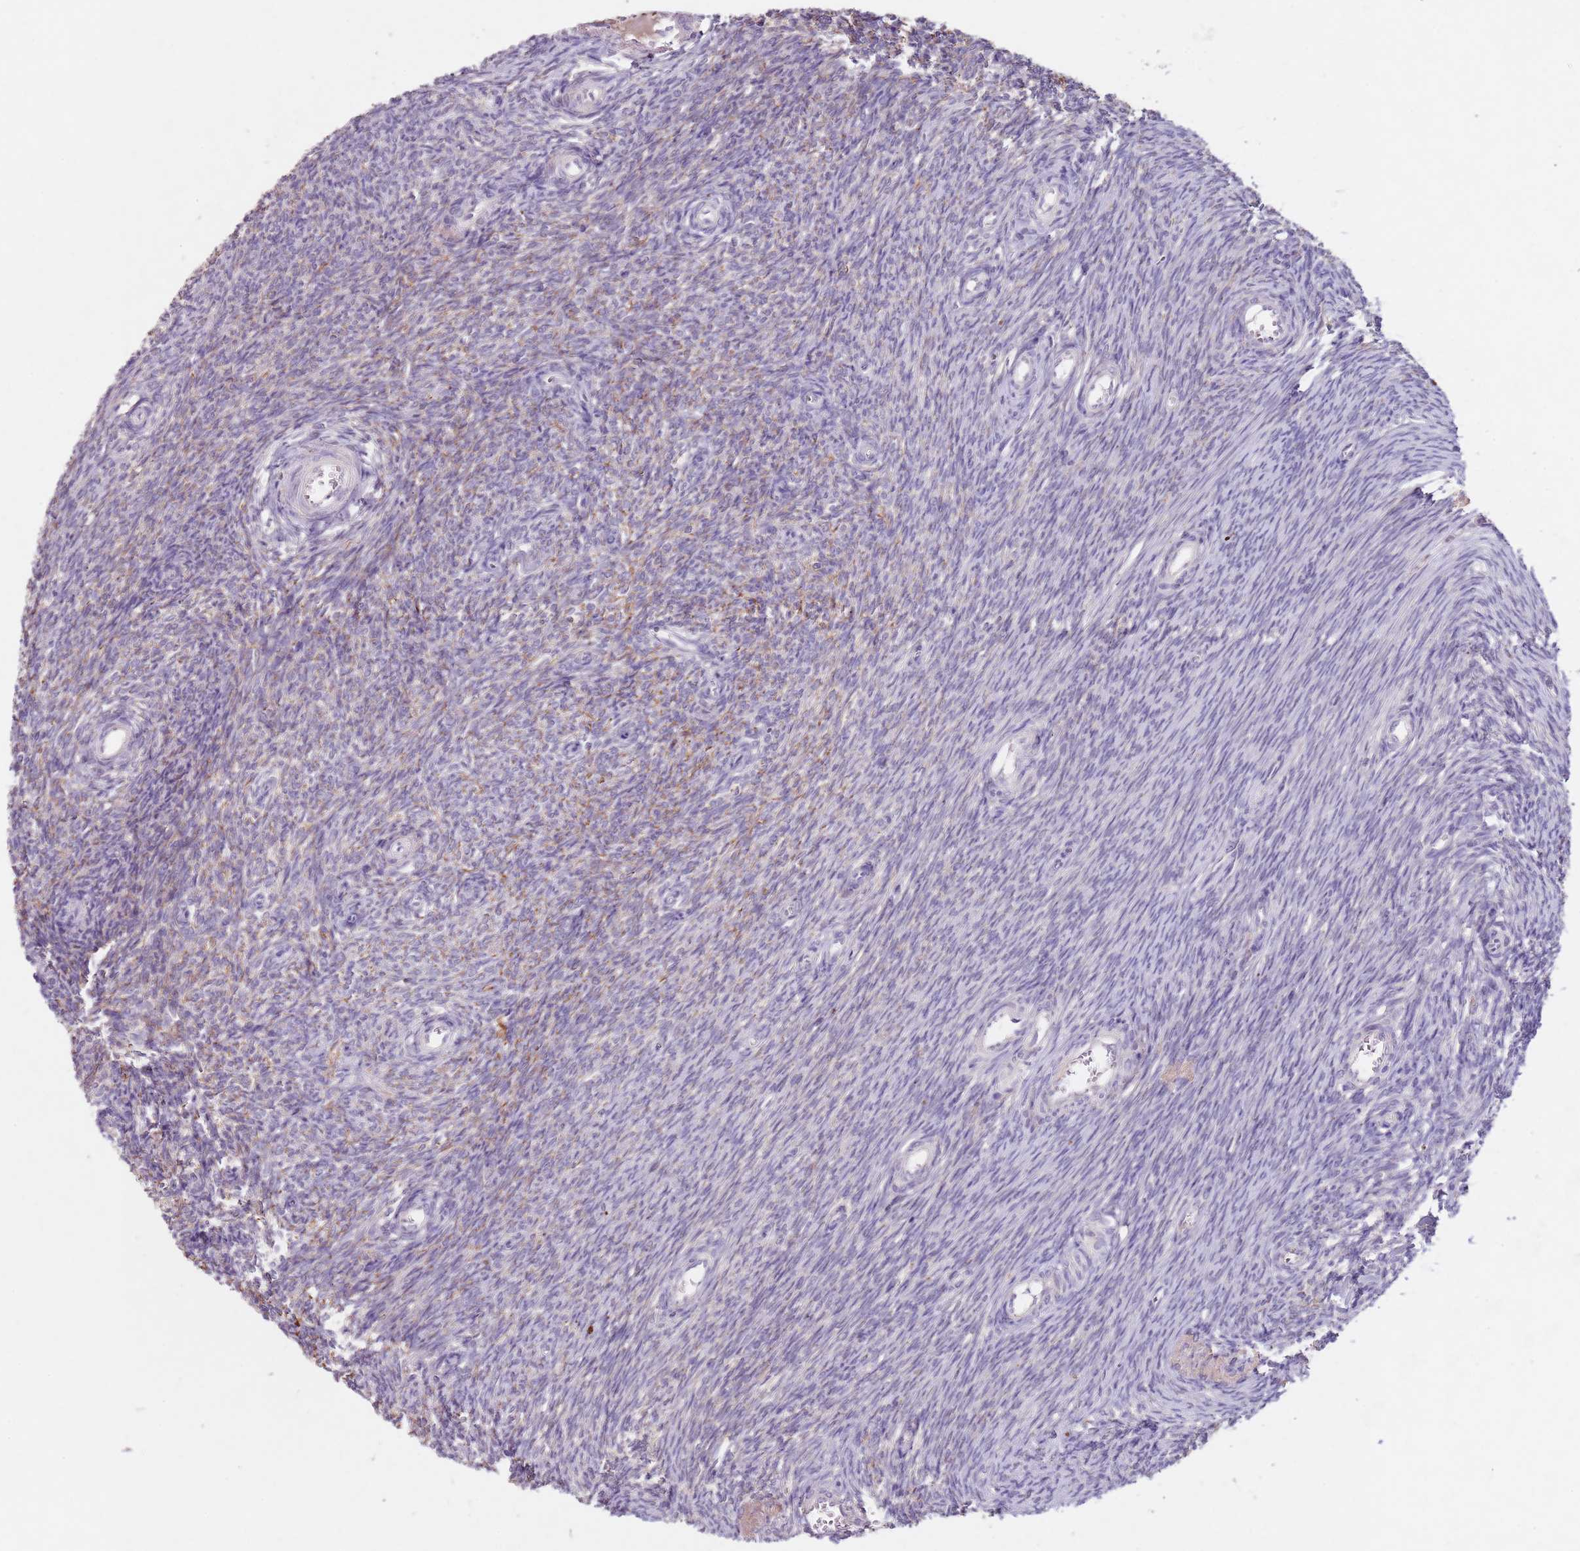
{"staining": {"intensity": "negative", "quantity": "none", "location": "none"}, "tissue": "ovary", "cell_type": "Ovarian stroma cells", "image_type": "normal", "snomed": [{"axis": "morphology", "description": "Normal tissue, NOS"}, {"axis": "topography", "description": "Ovary"}], "caption": "A photomicrograph of ovary stained for a protein demonstrates no brown staining in ovarian stroma cells. (DAB immunohistochemistry with hematoxylin counter stain).", "gene": "NRDE2", "patient": {"sex": "female", "age": 44}}